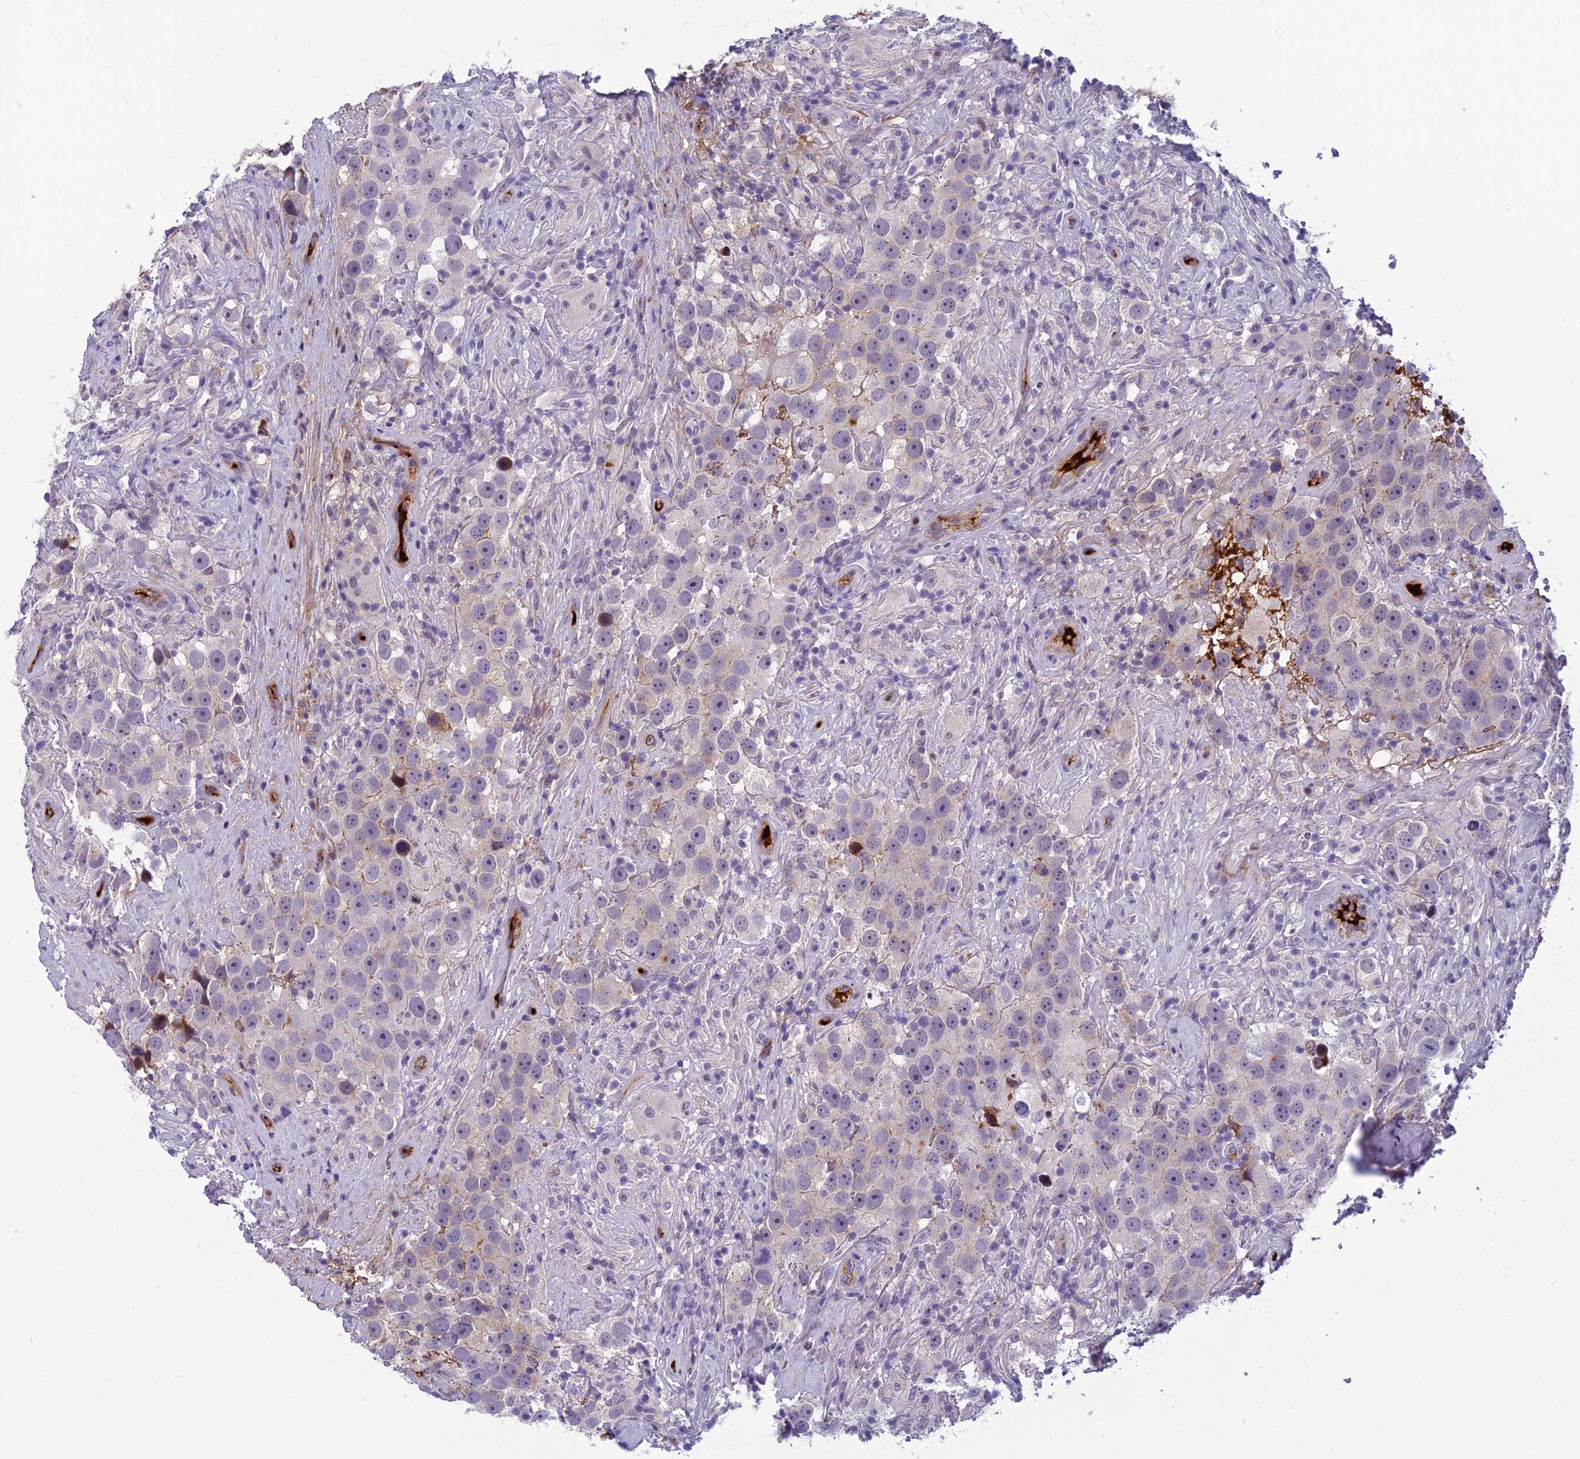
{"staining": {"intensity": "negative", "quantity": "none", "location": "none"}, "tissue": "testis cancer", "cell_type": "Tumor cells", "image_type": "cancer", "snomed": [{"axis": "morphology", "description": "Seminoma, NOS"}, {"axis": "topography", "description": "Testis"}], "caption": "Seminoma (testis) was stained to show a protein in brown. There is no significant staining in tumor cells.", "gene": "CLEC11A", "patient": {"sex": "male", "age": 49}}